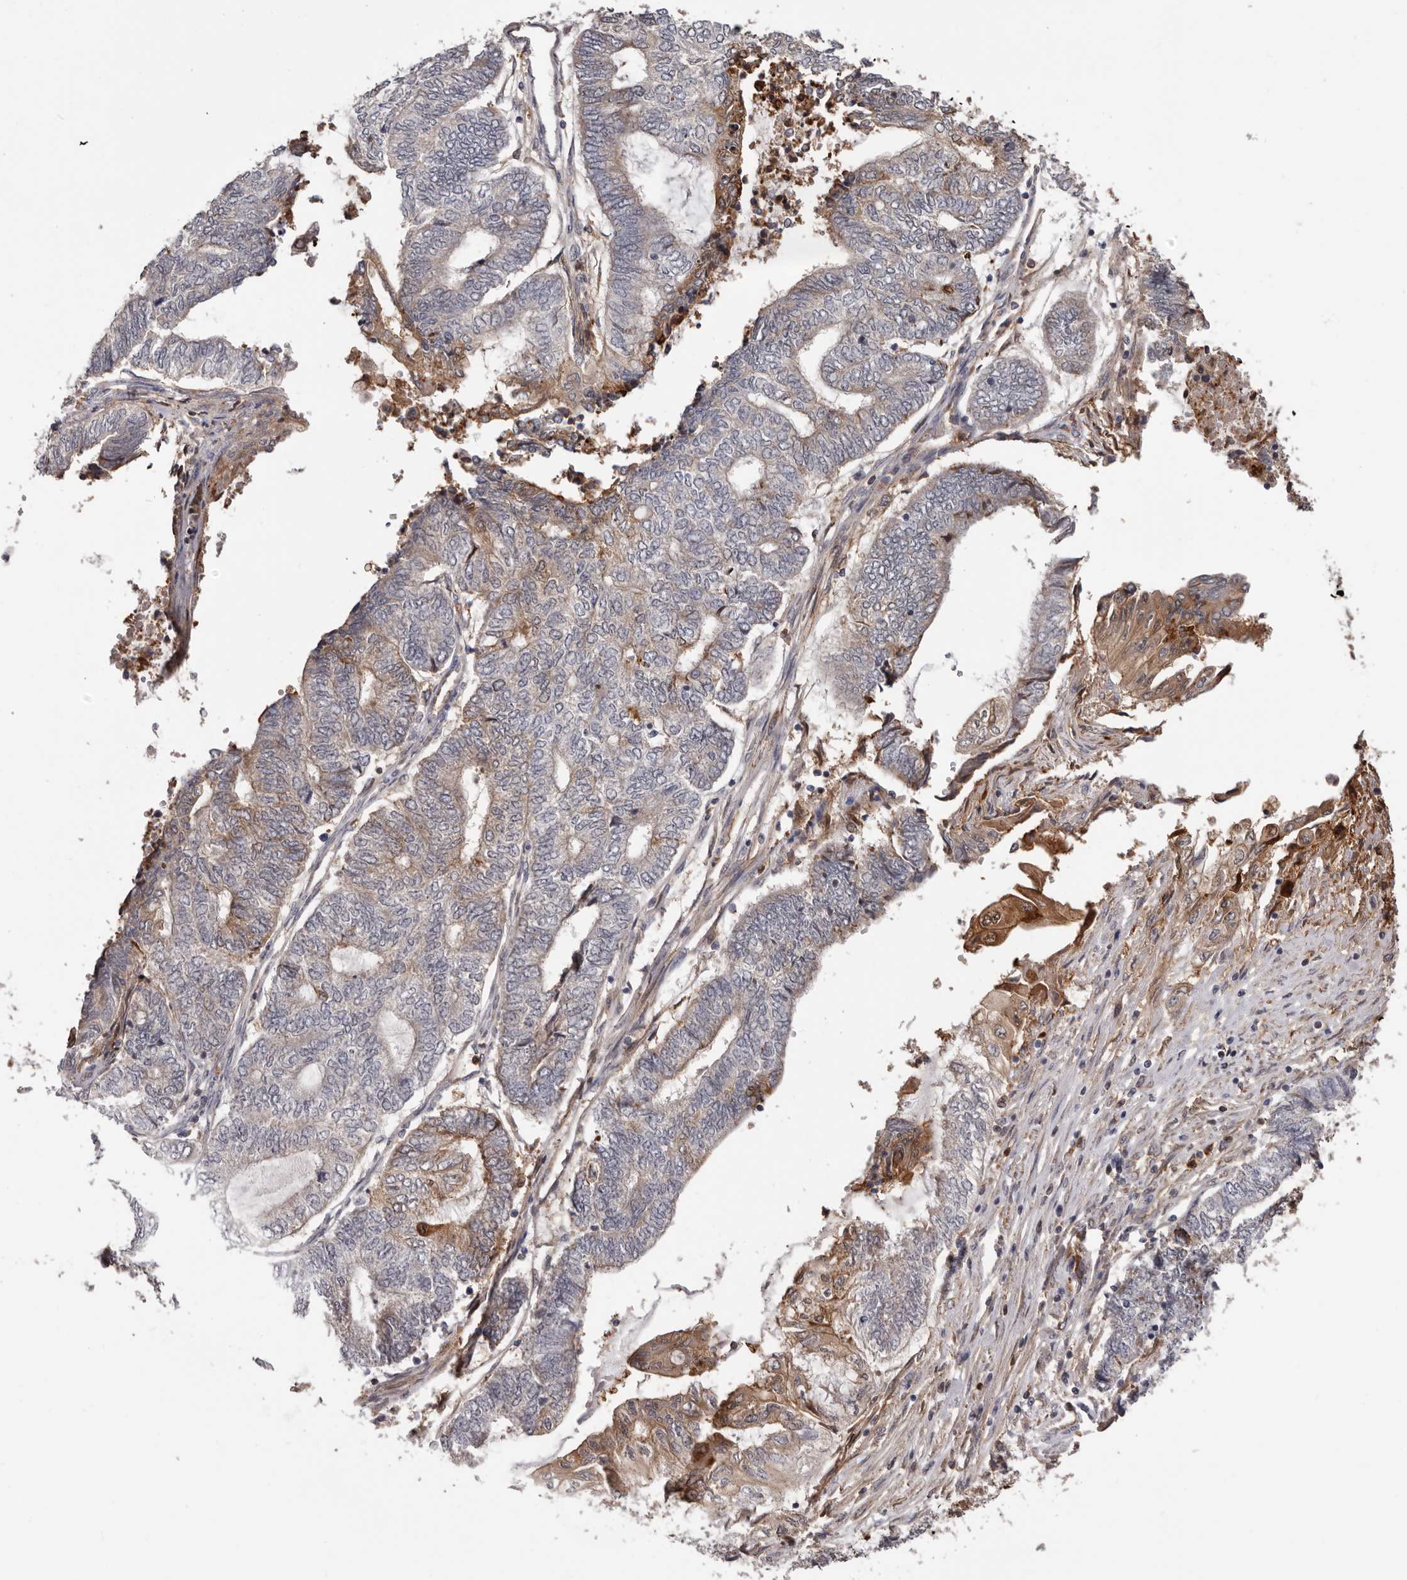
{"staining": {"intensity": "moderate", "quantity": "<25%", "location": "cytoplasmic/membranous"}, "tissue": "endometrial cancer", "cell_type": "Tumor cells", "image_type": "cancer", "snomed": [{"axis": "morphology", "description": "Adenocarcinoma, NOS"}, {"axis": "topography", "description": "Uterus"}, {"axis": "topography", "description": "Endometrium"}], "caption": "A brown stain labels moderate cytoplasmic/membranous staining of a protein in human adenocarcinoma (endometrial) tumor cells. The staining was performed using DAB to visualize the protein expression in brown, while the nuclei were stained in blue with hematoxylin (Magnification: 20x).", "gene": "PRR12", "patient": {"sex": "female", "age": 70}}